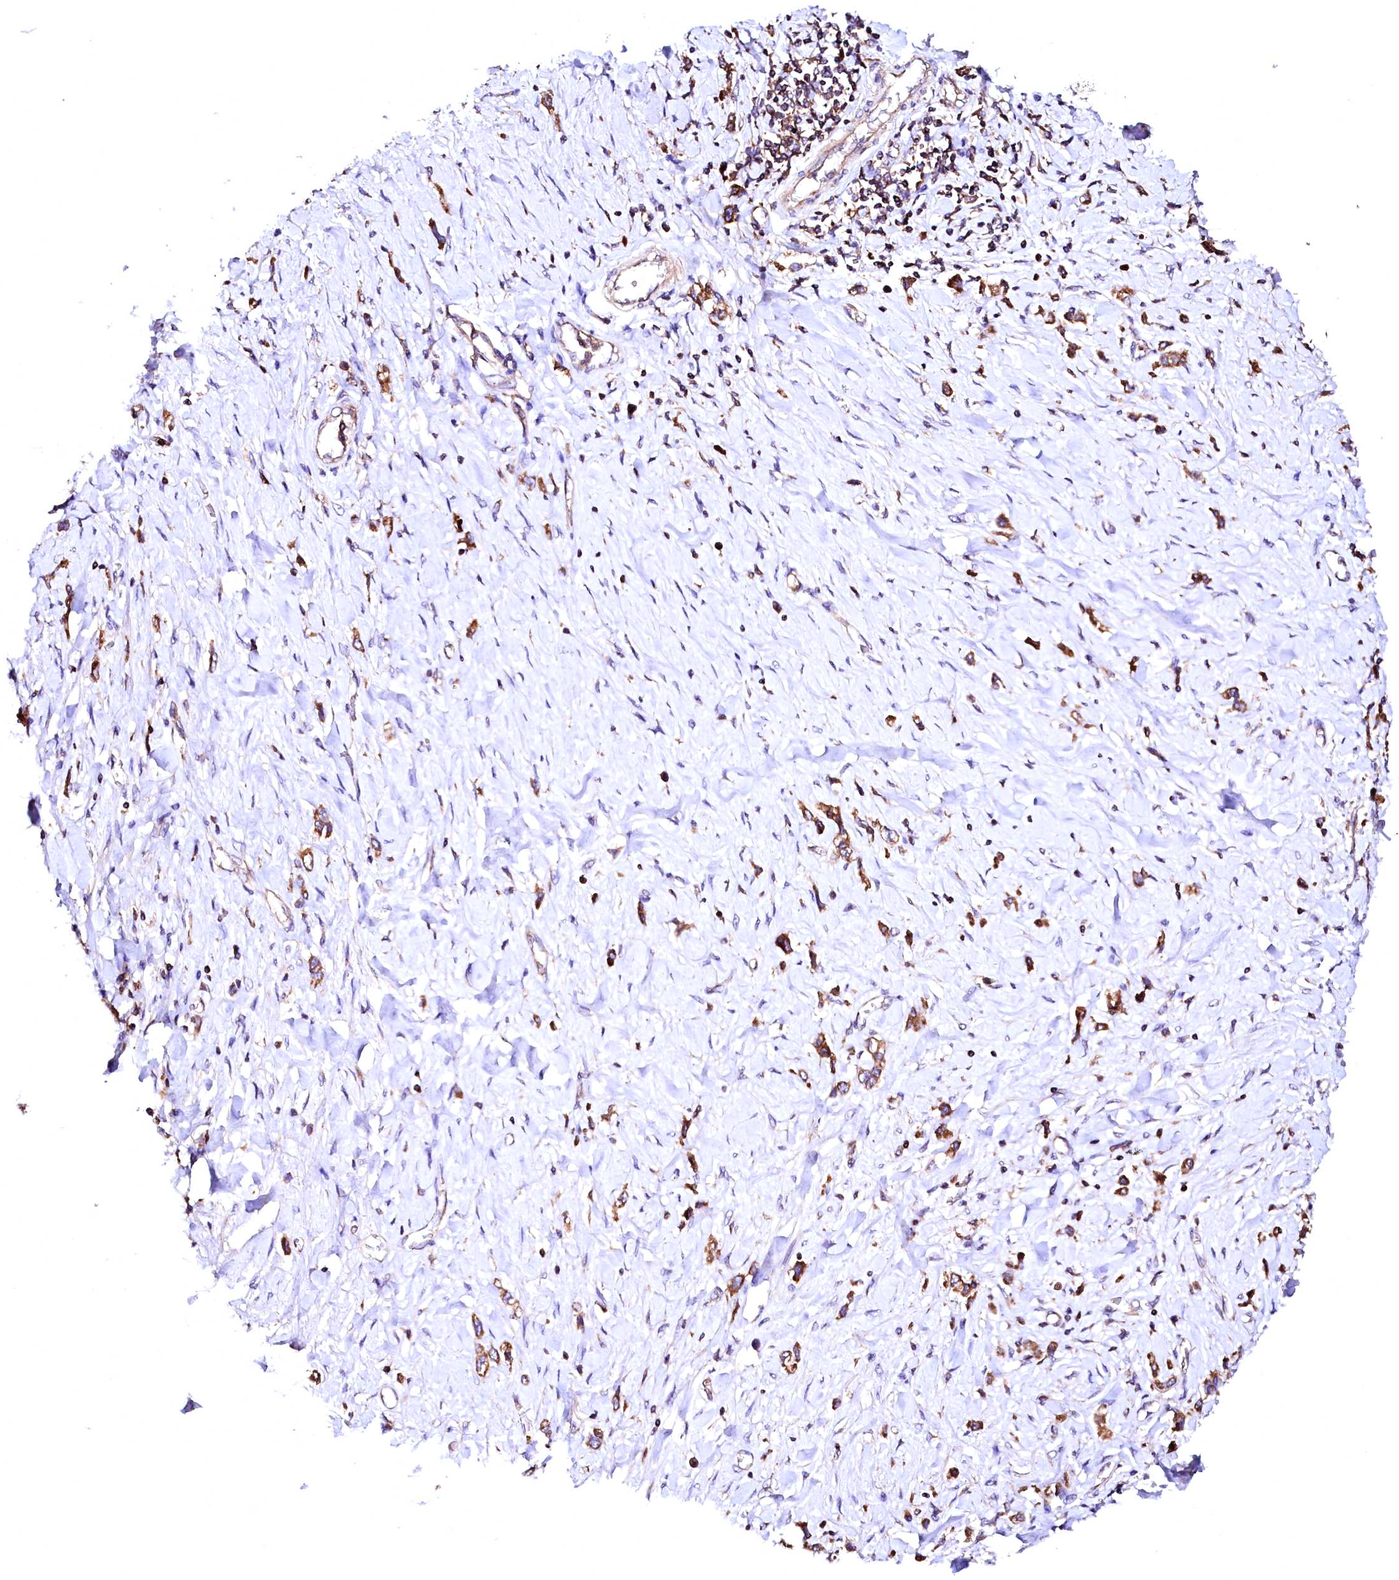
{"staining": {"intensity": "moderate", "quantity": ">75%", "location": "cytoplasmic/membranous"}, "tissue": "stomach cancer", "cell_type": "Tumor cells", "image_type": "cancer", "snomed": [{"axis": "morphology", "description": "Normal tissue, NOS"}, {"axis": "morphology", "description": "Adenocarcinoma, NOS"}, {"axis": "topography", "description": "Stomach, upper"}, {"axis": "topography", "description": "Stomach"}], "caption": "Approximately >75% of tumor cells in stomach adenocarcinoma reveal moderate cytoplasmic/membranous protein positivity as visualized by brown immunohistochemical staining.", "gene": "ST3GAL1", "patient": {"sex": "female", "age": 65}}